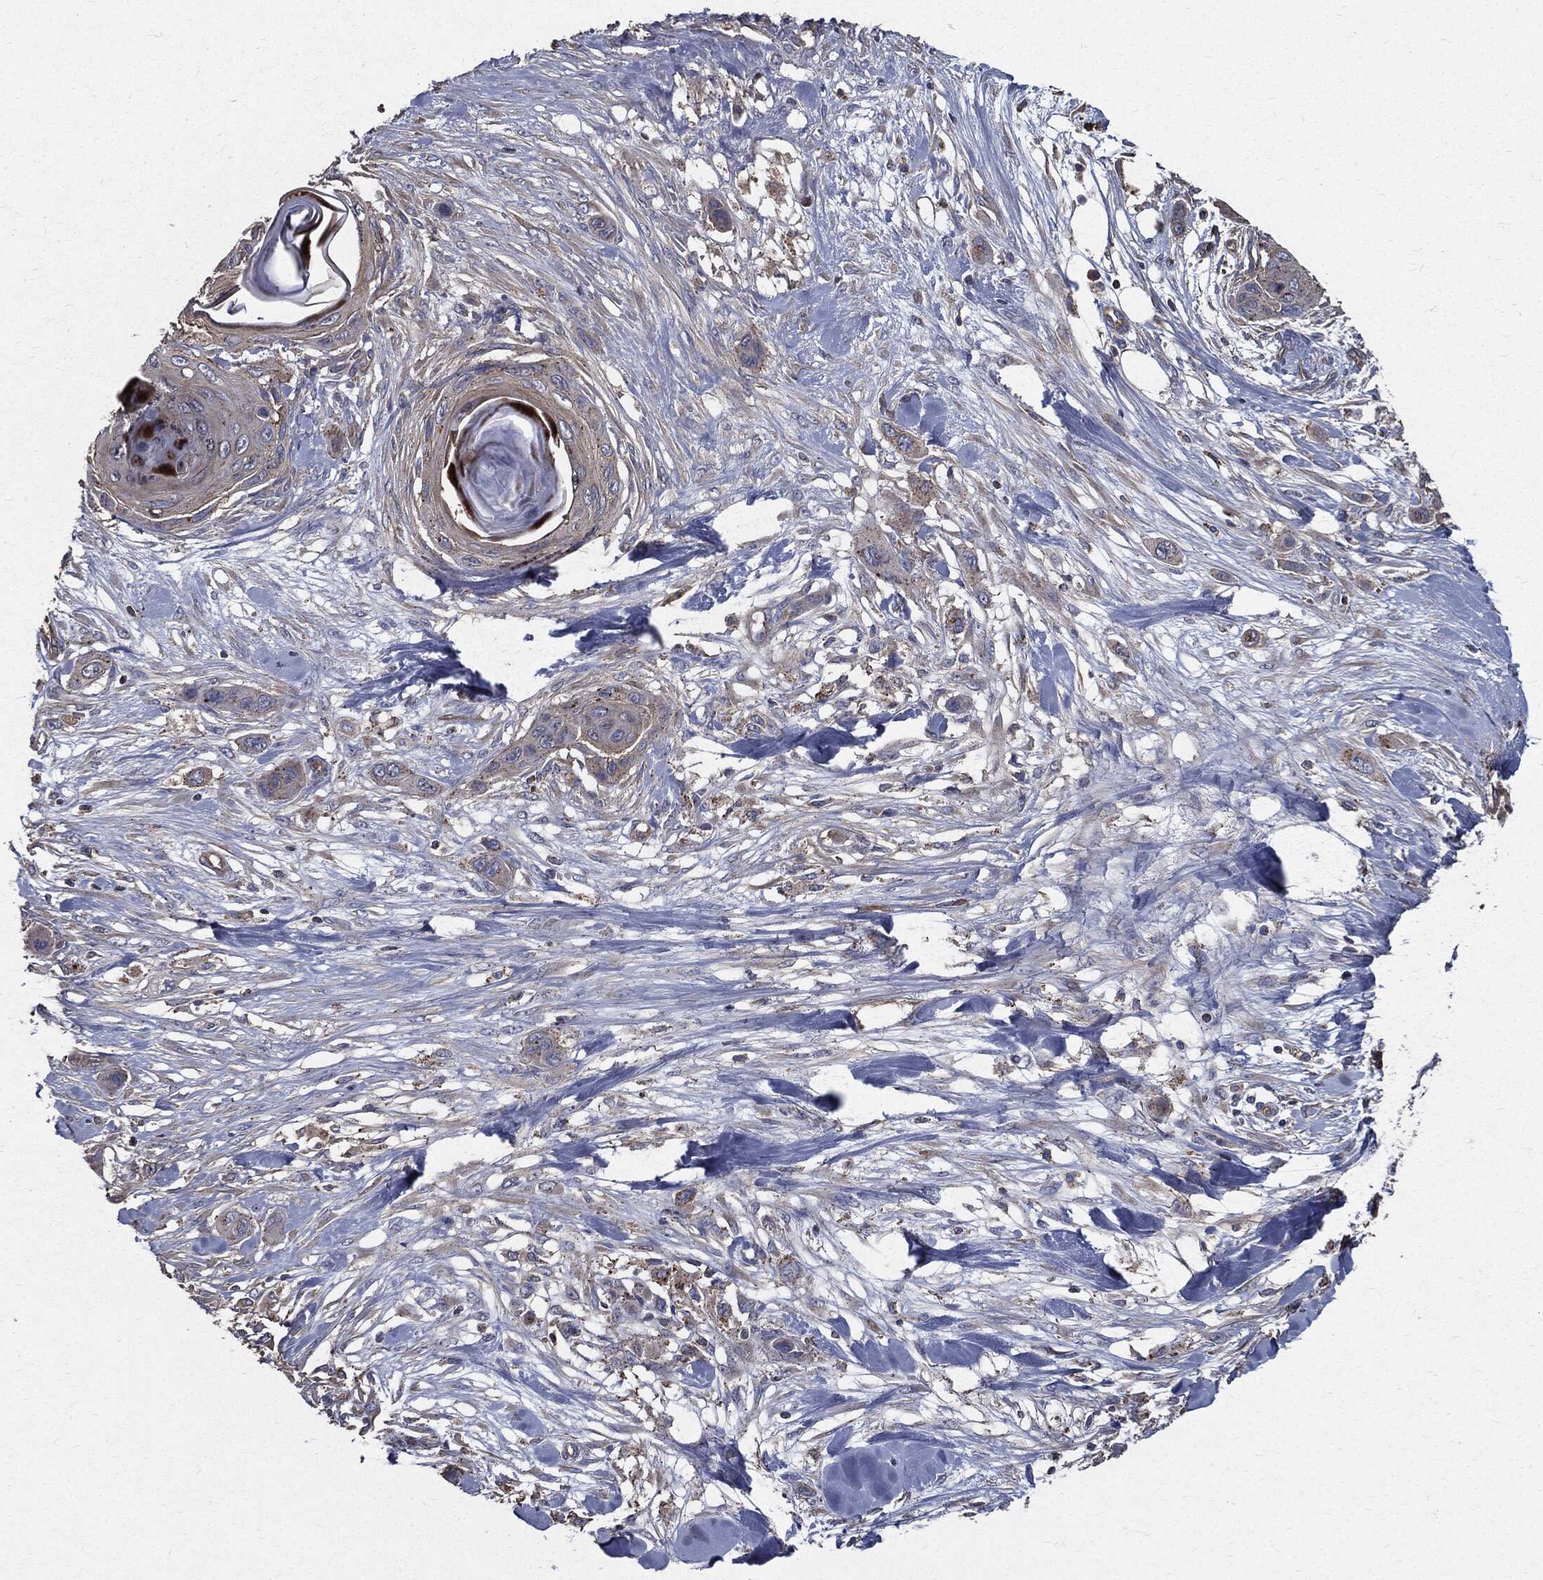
{"staining": {"intensity": "negative", "quantity": "none", "location": "none"}, "tissue": "skin cancer", "cell_type": "Tumor cells", "image_type": "cancer", "snomed": [{"axis": "morphology", "description": "Squamous cell carcinoma, NOS"}, {"axis": "topography", "description": "Skin"}], "caption": "Immunohistochemical staining of human skin cancer shows no significant expression in tumor cells.", "gene": "PDCD6IP", "patient": {"sex": "male", "age": 79}}